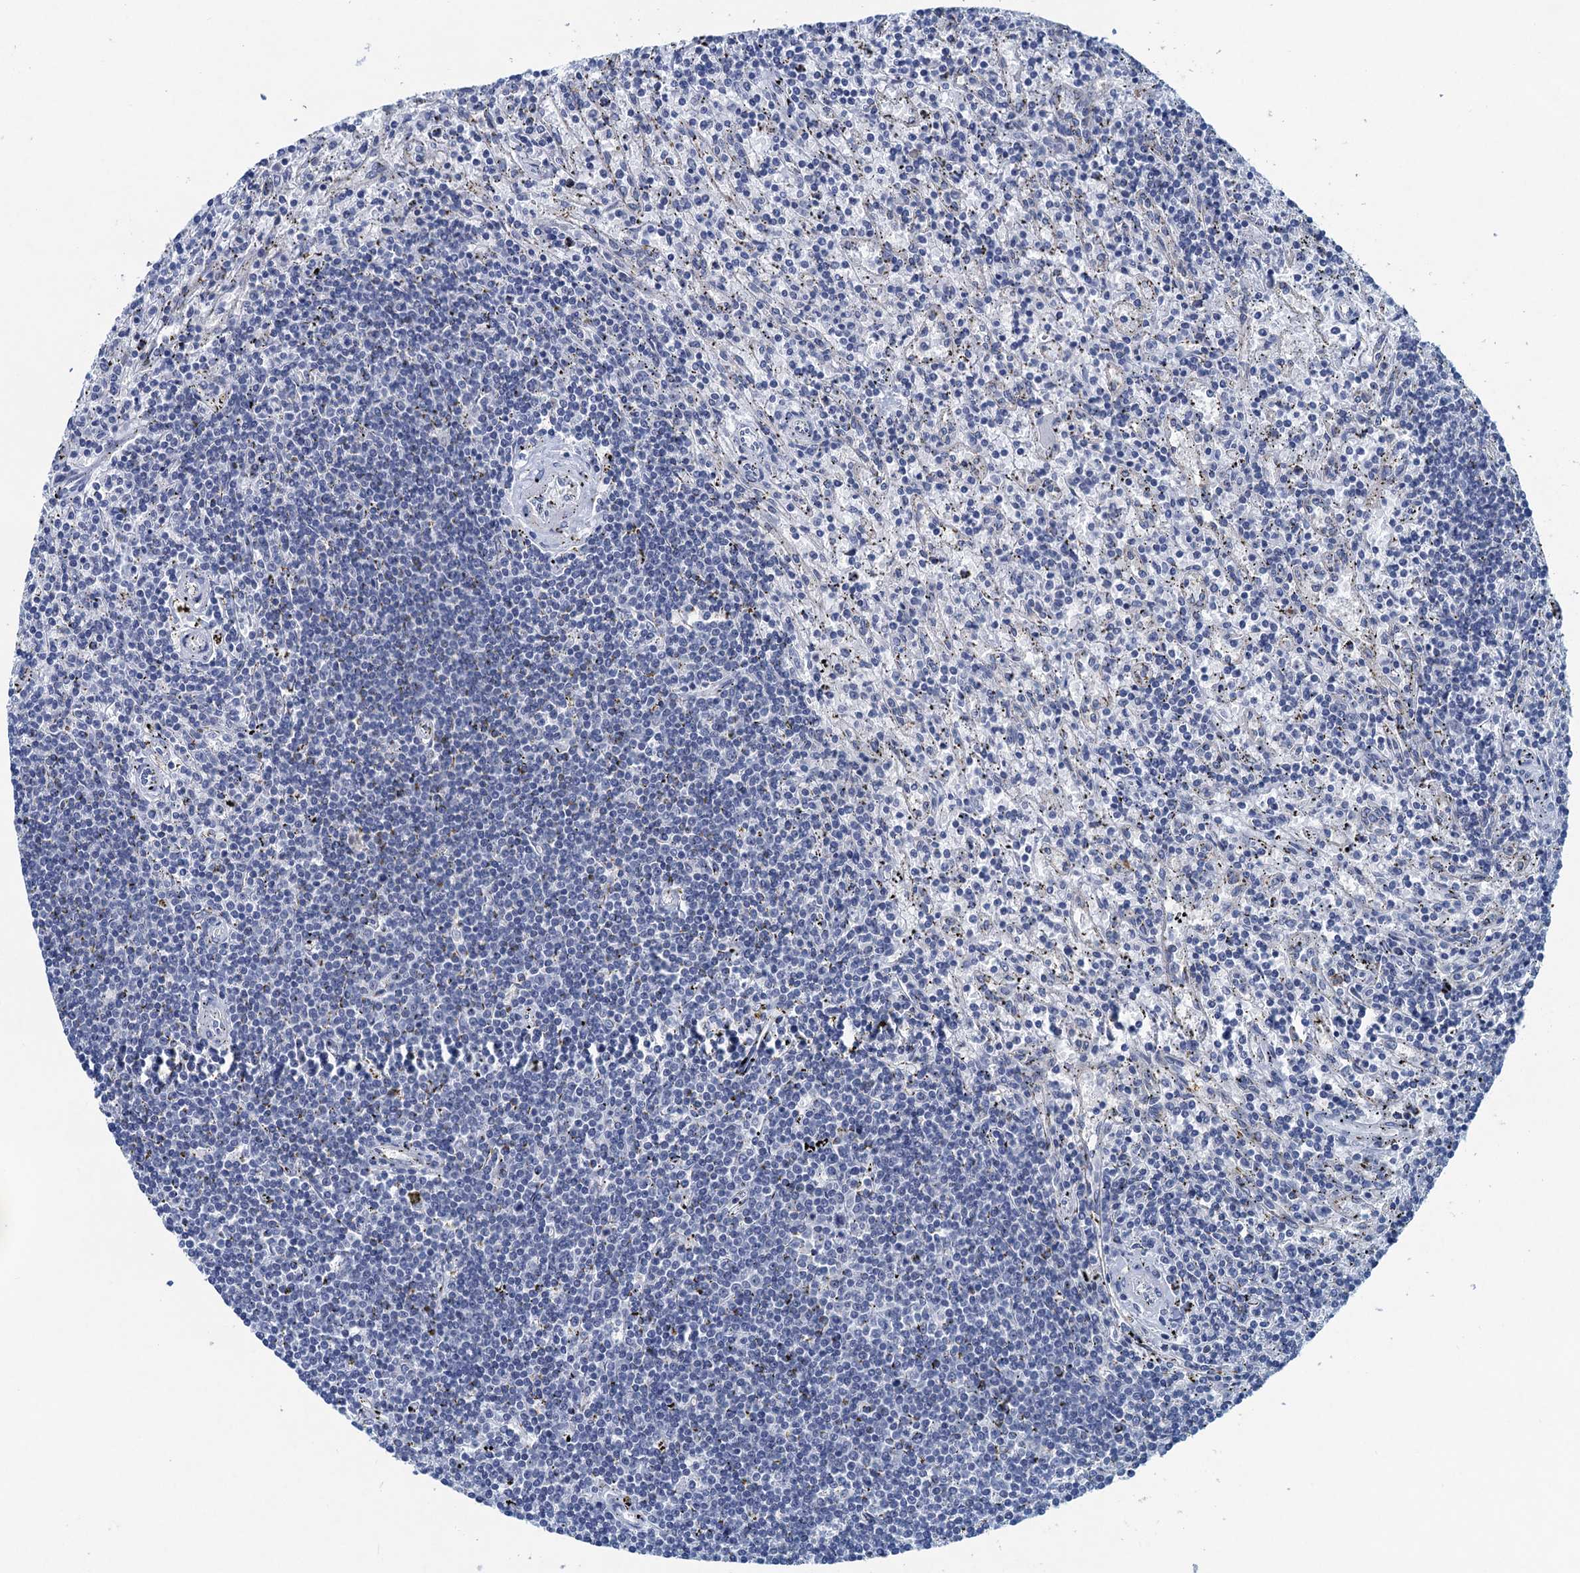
{"staining": {"intensity": "negative", "quantity": "none", "location": "none"}, "tissue": "lymphoma", "cell_type": "Tumor cells", "image_type": "cancer", "snomed": [{"axis": "morphology", "description": "Malignant lymphoma, non-Hodgkin's type, Low grade"}, {"axis": "topography", "description": "Spleen"}], "caption": "This is an immunohistochemistry (IHC) image of human malignant lymphoma, non-Hodgkin's type (low-grade). There is no expression in tumor cells.", "gene": "HAPSTR1", "patient": {"sex": "male", "age": 76}}